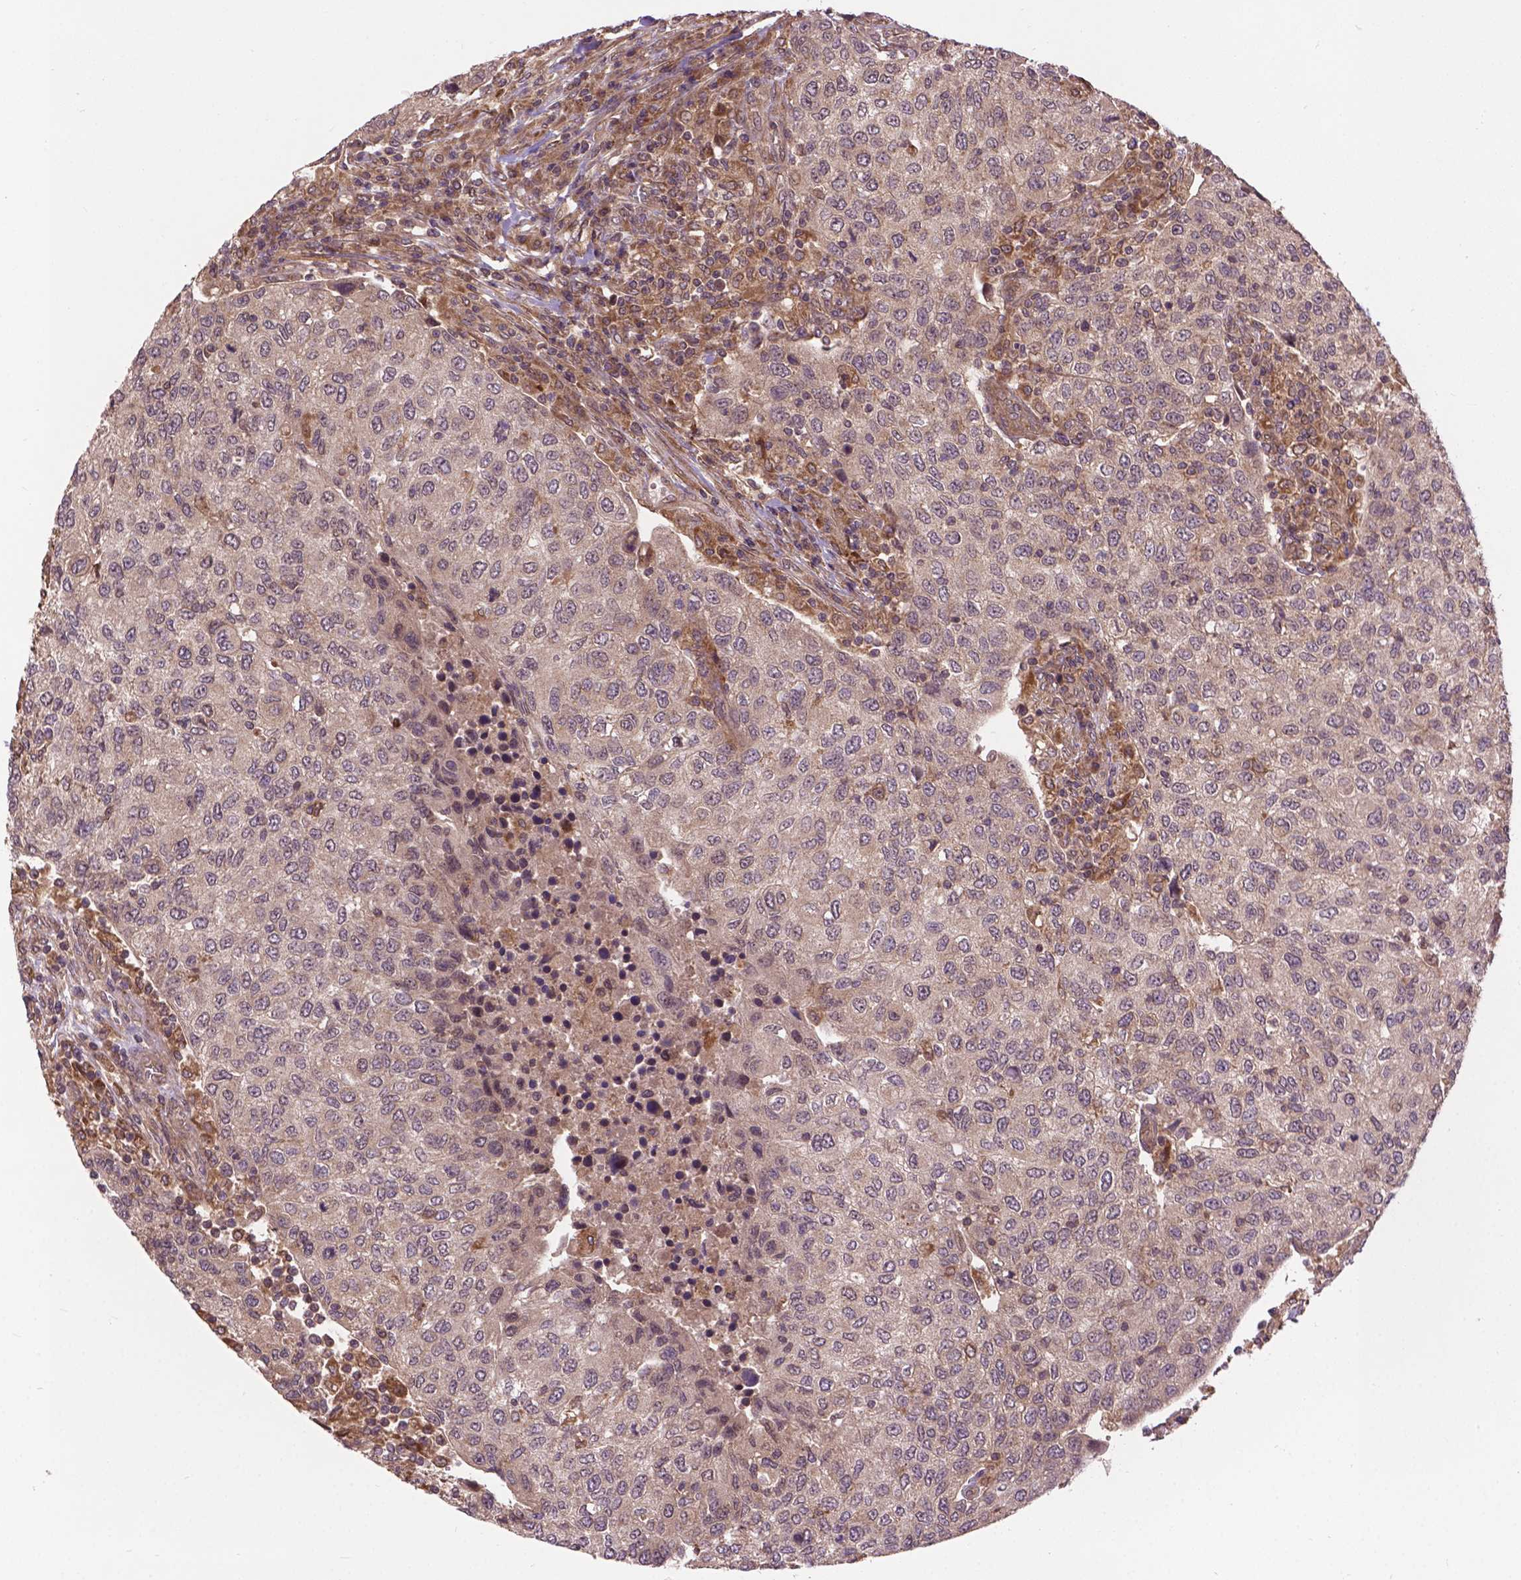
{"staining": {"intensity": "weak", "quantity": ">75%", "location": "cytoplasmic/membranous"}, "tissue": "urothelial cancer", "cell_type": "Tumor cells", "image_type": "cancer", "snomed": [{"axis": "morphology", "description": "Urothelial carcinoma, High grade"}, {"axis": "topography", "description": "Urinary bladder"}], "caption": "Protein expression analysis of human urothelial cancer reveals weak cytoplasmic/membranous staining in about >75% of tumor cells. (DAB (3,3'-diaminobenzidine) = brown stain, brightfield microscopy at high magnification).", "gene": "ZNF616", "patient": {"sex": "female", "age": 78}}